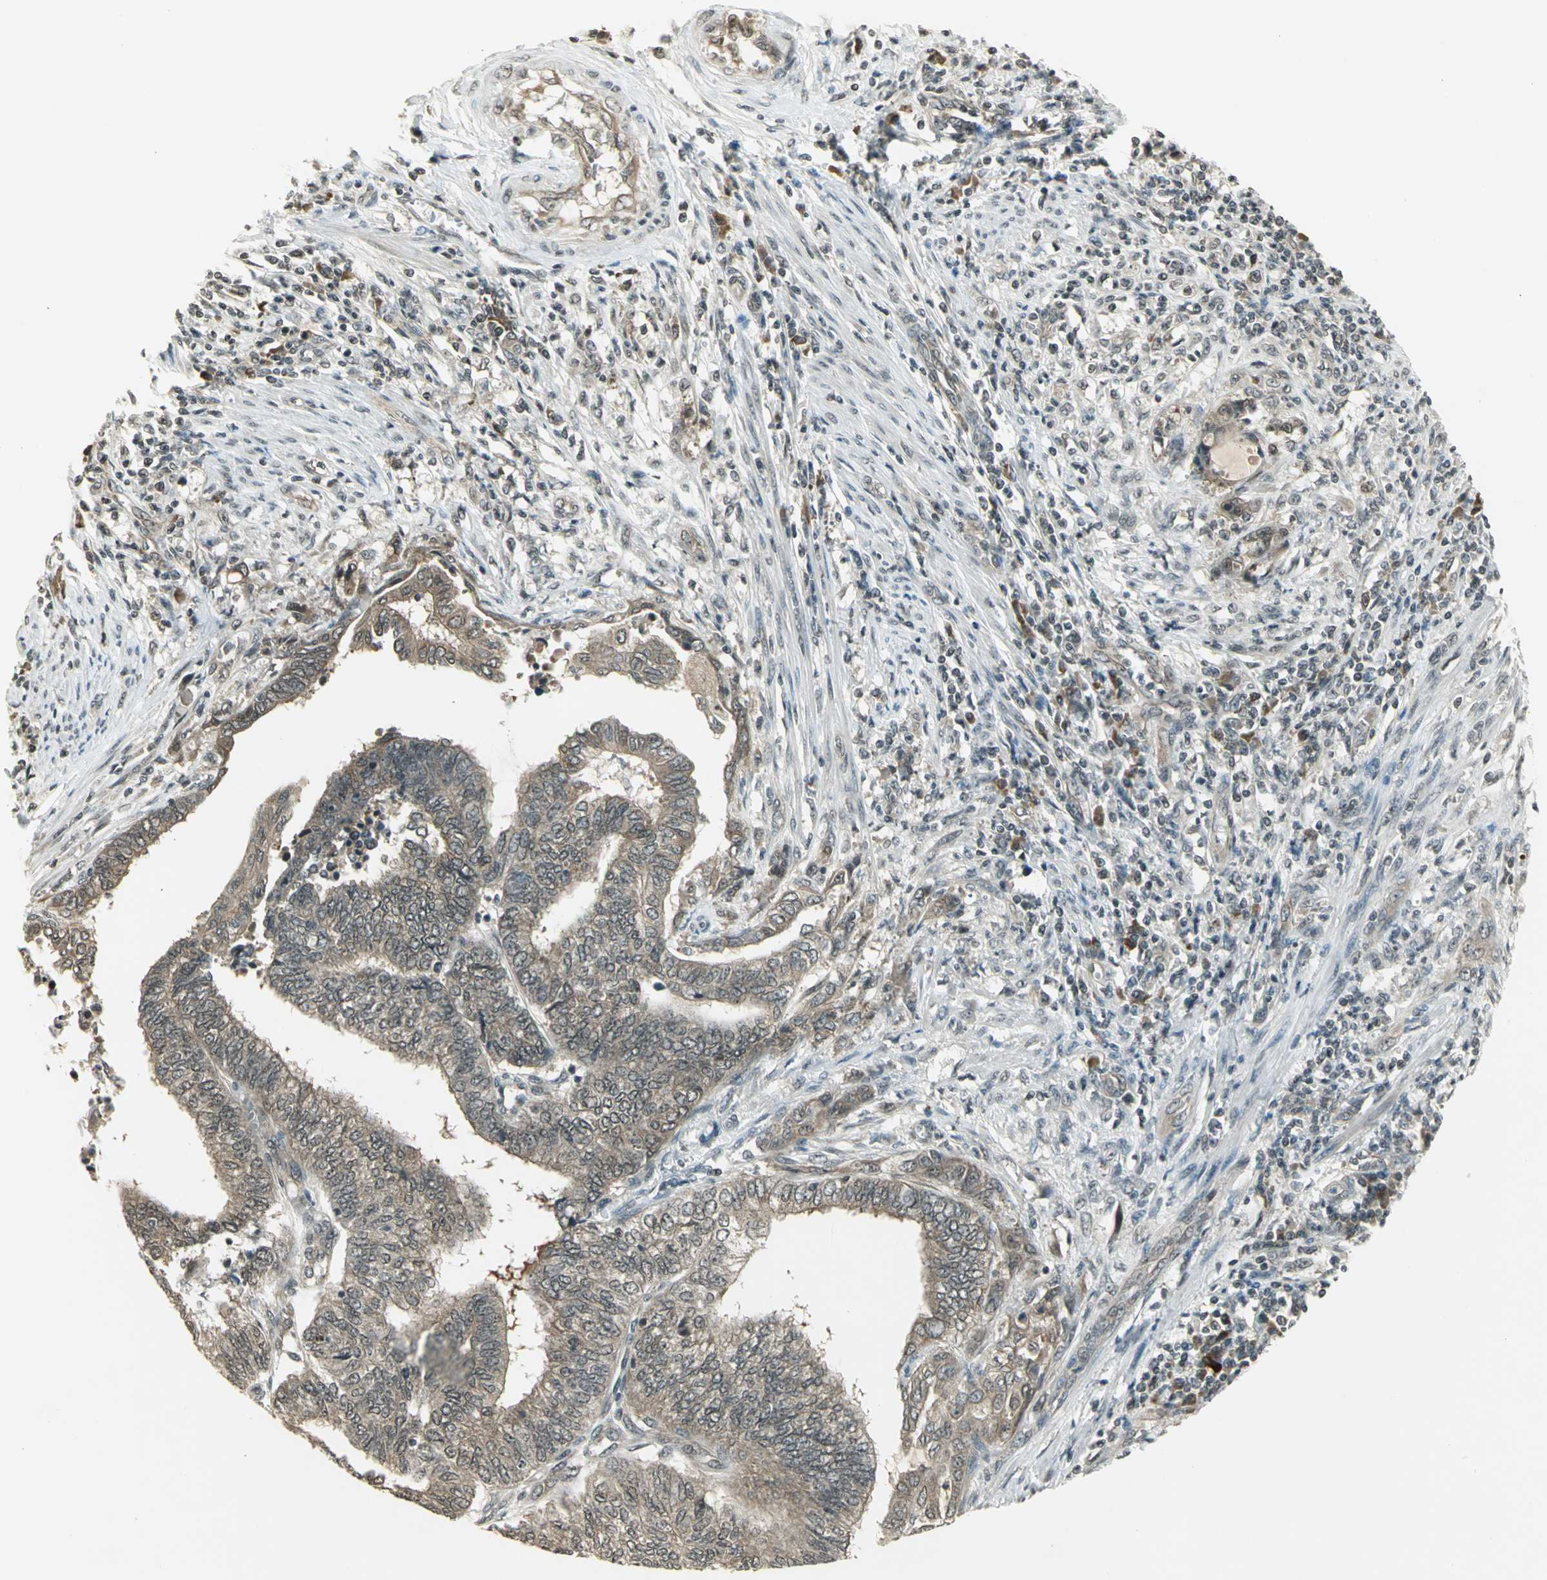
{"staining": {"intensity": "weak", "quantity": ">75%", "location": "cytoplasmic/membranous"}, "tissue": "endometrial cancer", "cell_type": "Tumor cells", "image_type": "cancer", "snomed": [{"axis": "morphology", "description": "Adenocarcinoma, NOS"}, {"axis": "topography", "description": "Uterus"}, {"axis": "topography", "description": "Endometrium"}], "caption": "Endometrial cancer (adenocarcinoma) was stained to show a protein in brown. There is low levels of weak cytoplasmic/membranous expression in approximately >75% of tumor cells.", "gene": "CDC34", "patient": {"sex": "female", "age": 70}}